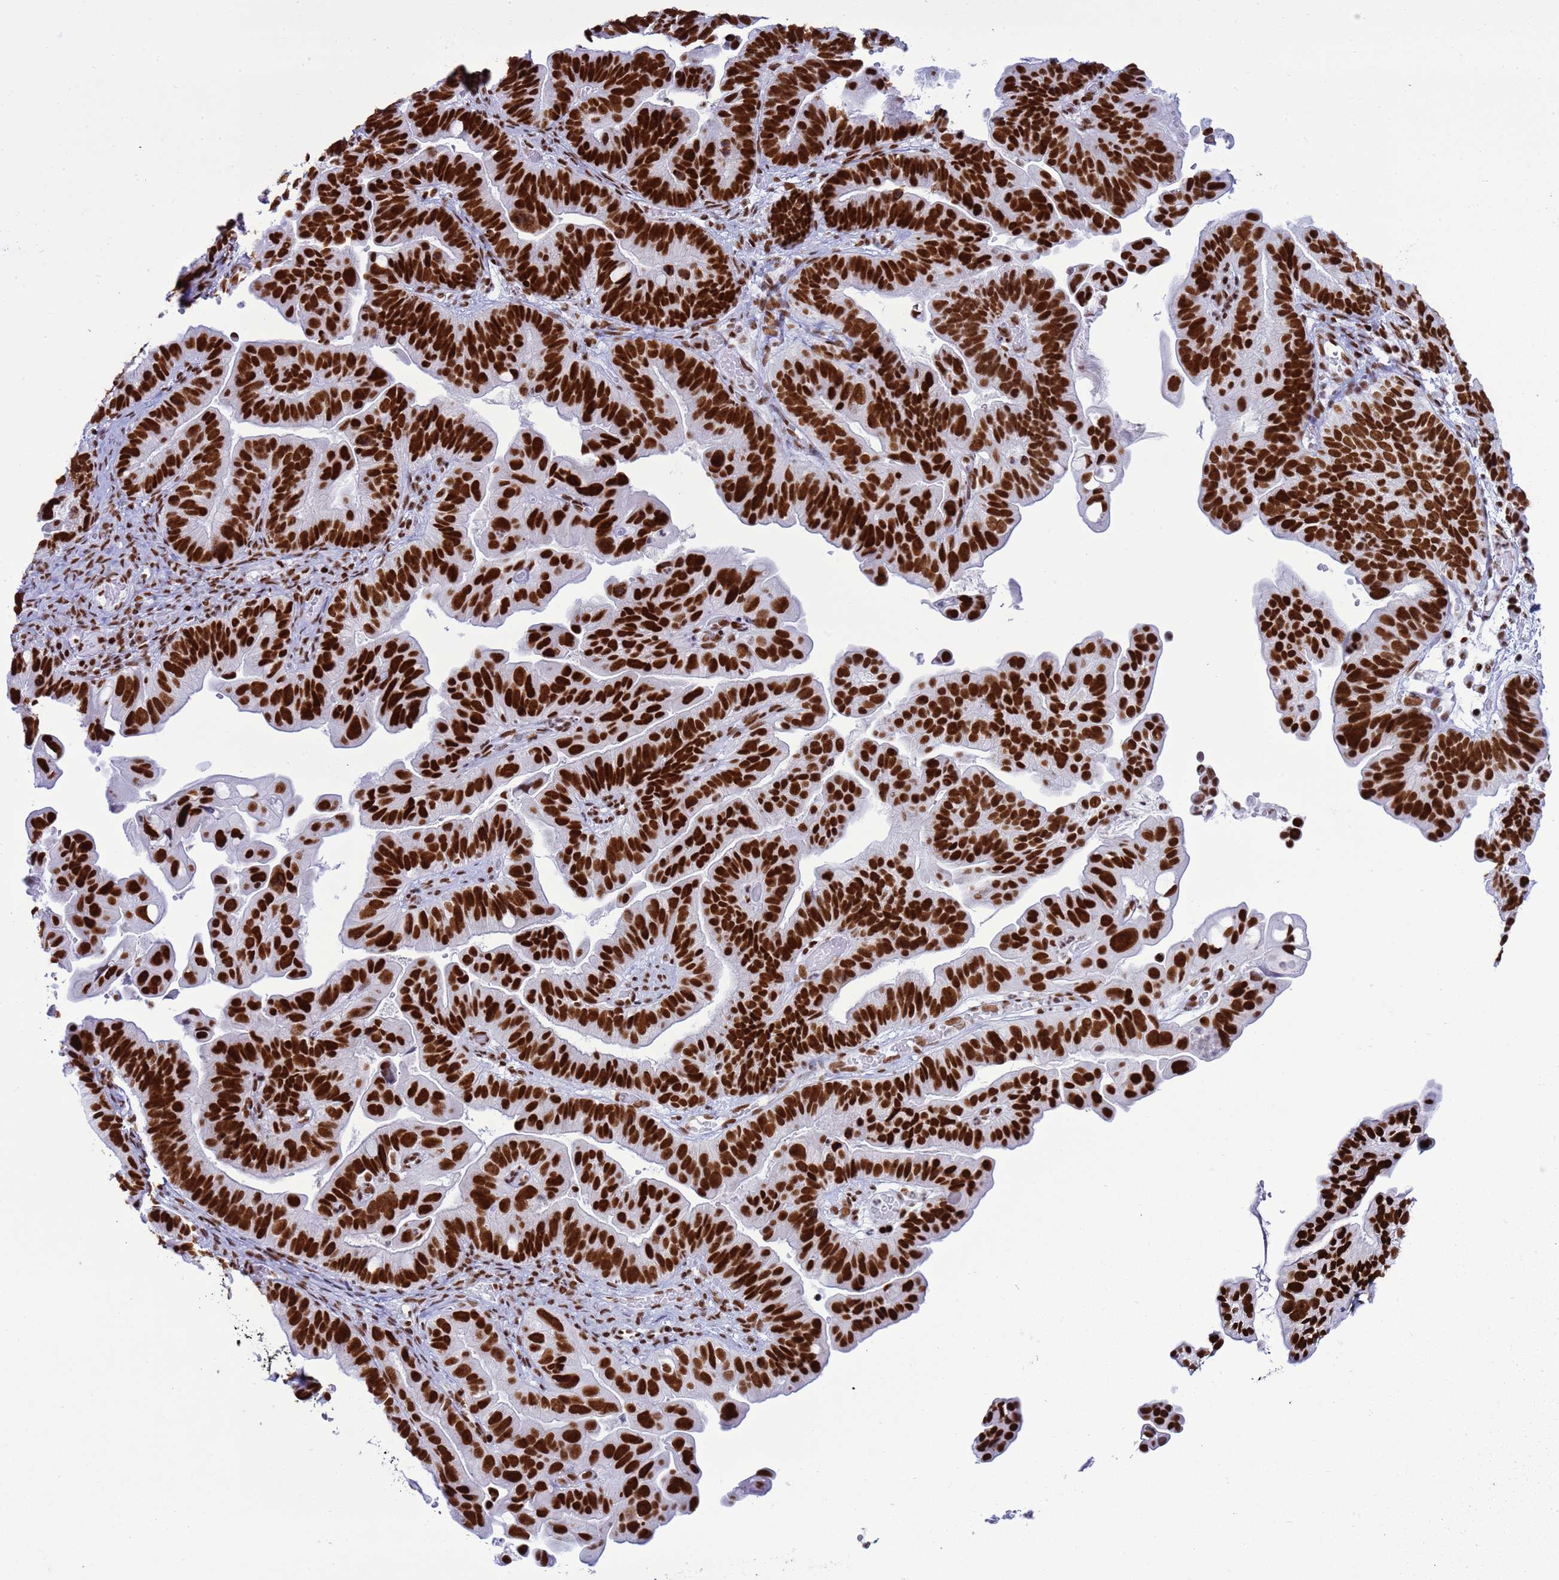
{"staining": {"intensity": "strong", "quantity": ">75%", "location": "nuclear"}, "tissue": "ovarian cancer", "cell_type": "Tumor cells", "image_type": "cancer", "snomed": [{"axis": "morphology", "description": "Cystadenocarcinoma, serous, NOS"}, {"axis": "topography", "description": "Ovary"}], "caption": "Brown immunohistochemical staining in human serous cystadenocarcinoma (ovarian) shows strong nuclear positivity in about >75% of tumor cells.", "gene": "RALY", "patient": {"sex": "female", "age": 56}}